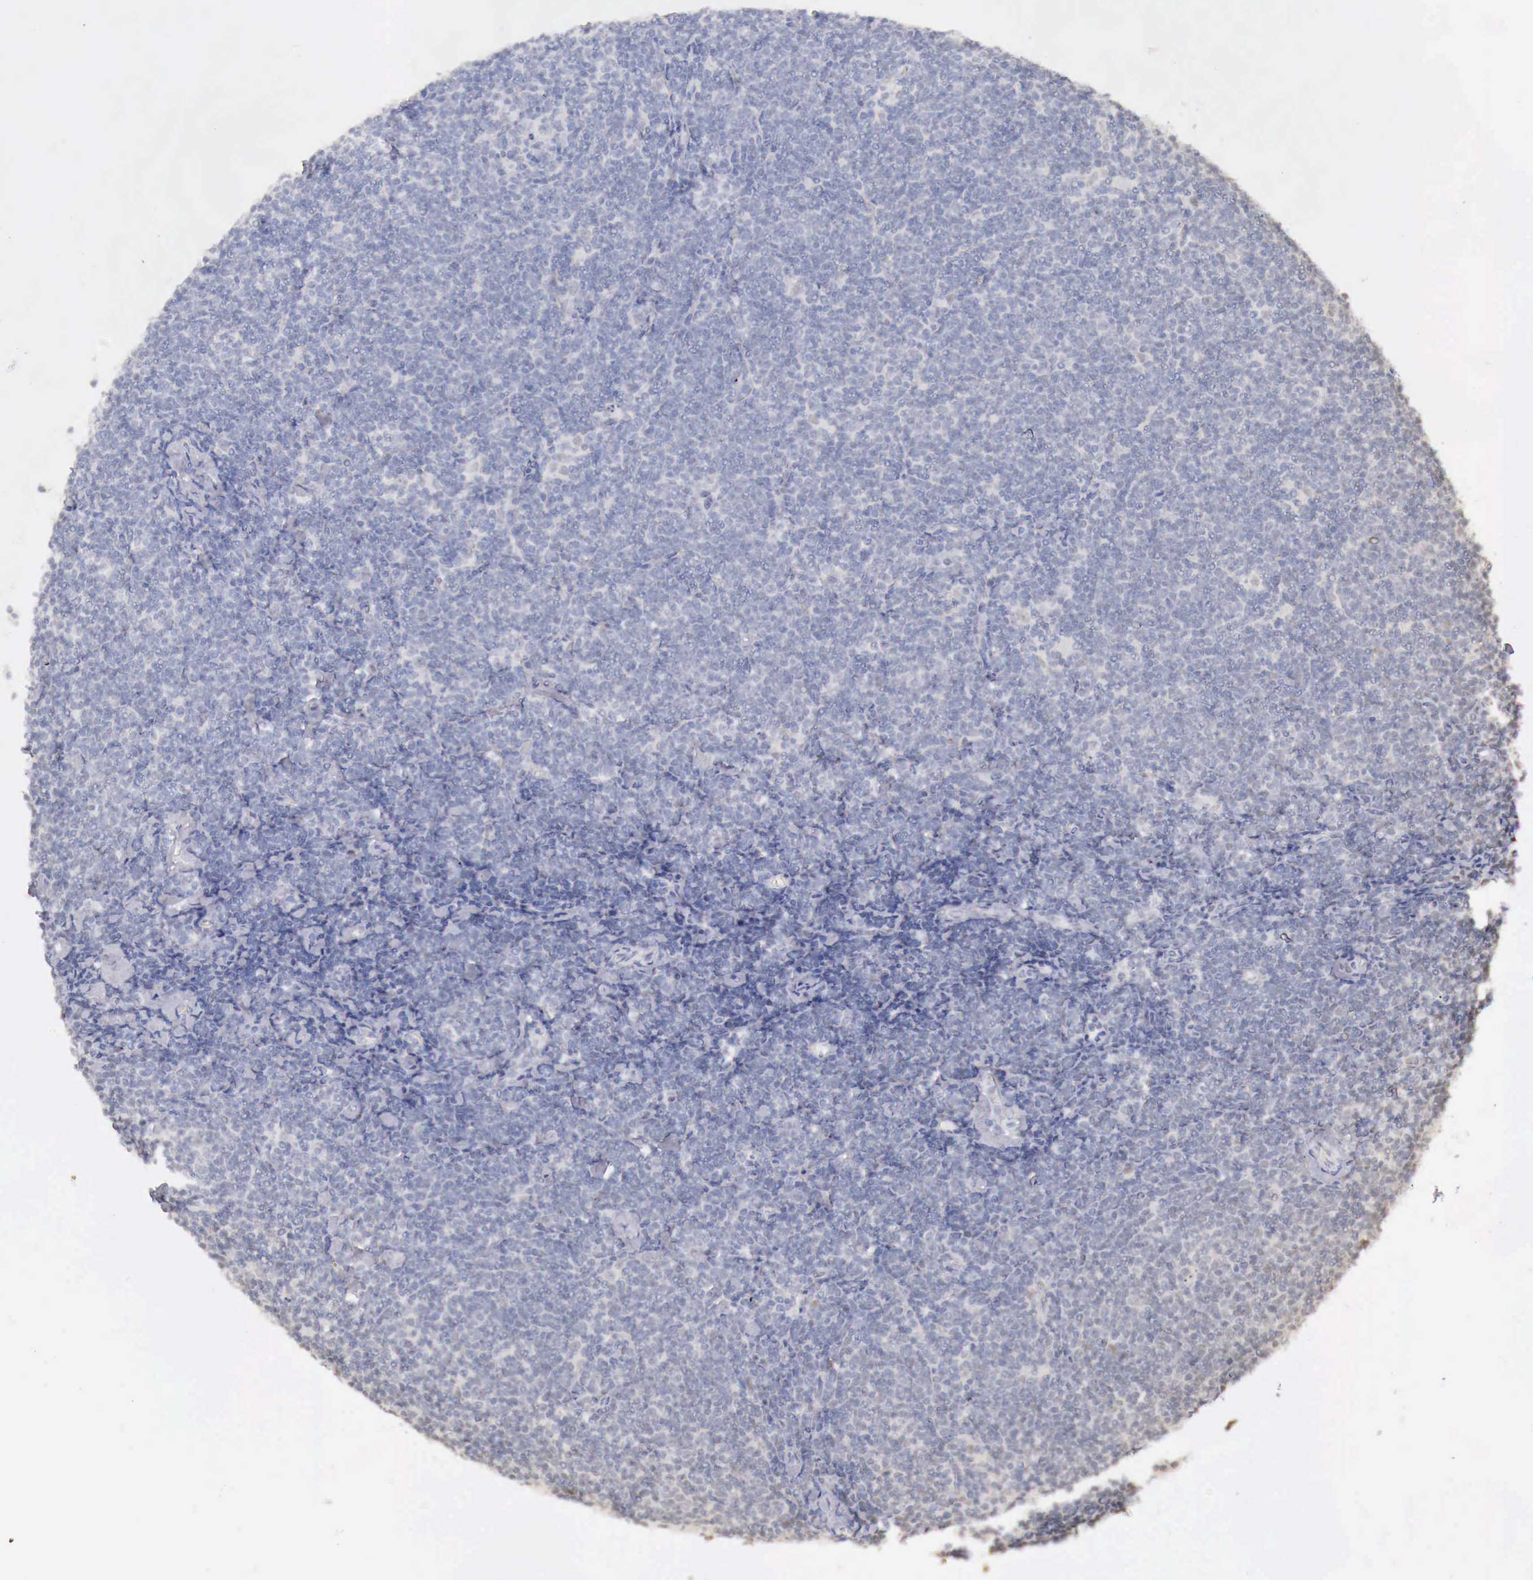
{"staining": {"intensity": "negative", "quantity": "none", "location": "none"}, "tissue": "lymphoma", "cell_type": "Tumor cells", "image_type": "cancer", "snomed": [{"axis": "morphology", "description": "Malignant lymphoma, non-Hodgkin's type, Low grade"}, {"axis": "topography", "description": "Lymph node"}], "caption": "Immunohistochemistry (IHC) micrograph of low-grade malignant lymphoma, non-Hodgkin's type stained for a protein (brown), which exhibits no staining in tumor cells. (DAB immunohistochemistry with hematoxylin counter stain).", "gene": "UBA1", "patient": {"sex": "male", "age": 65}}